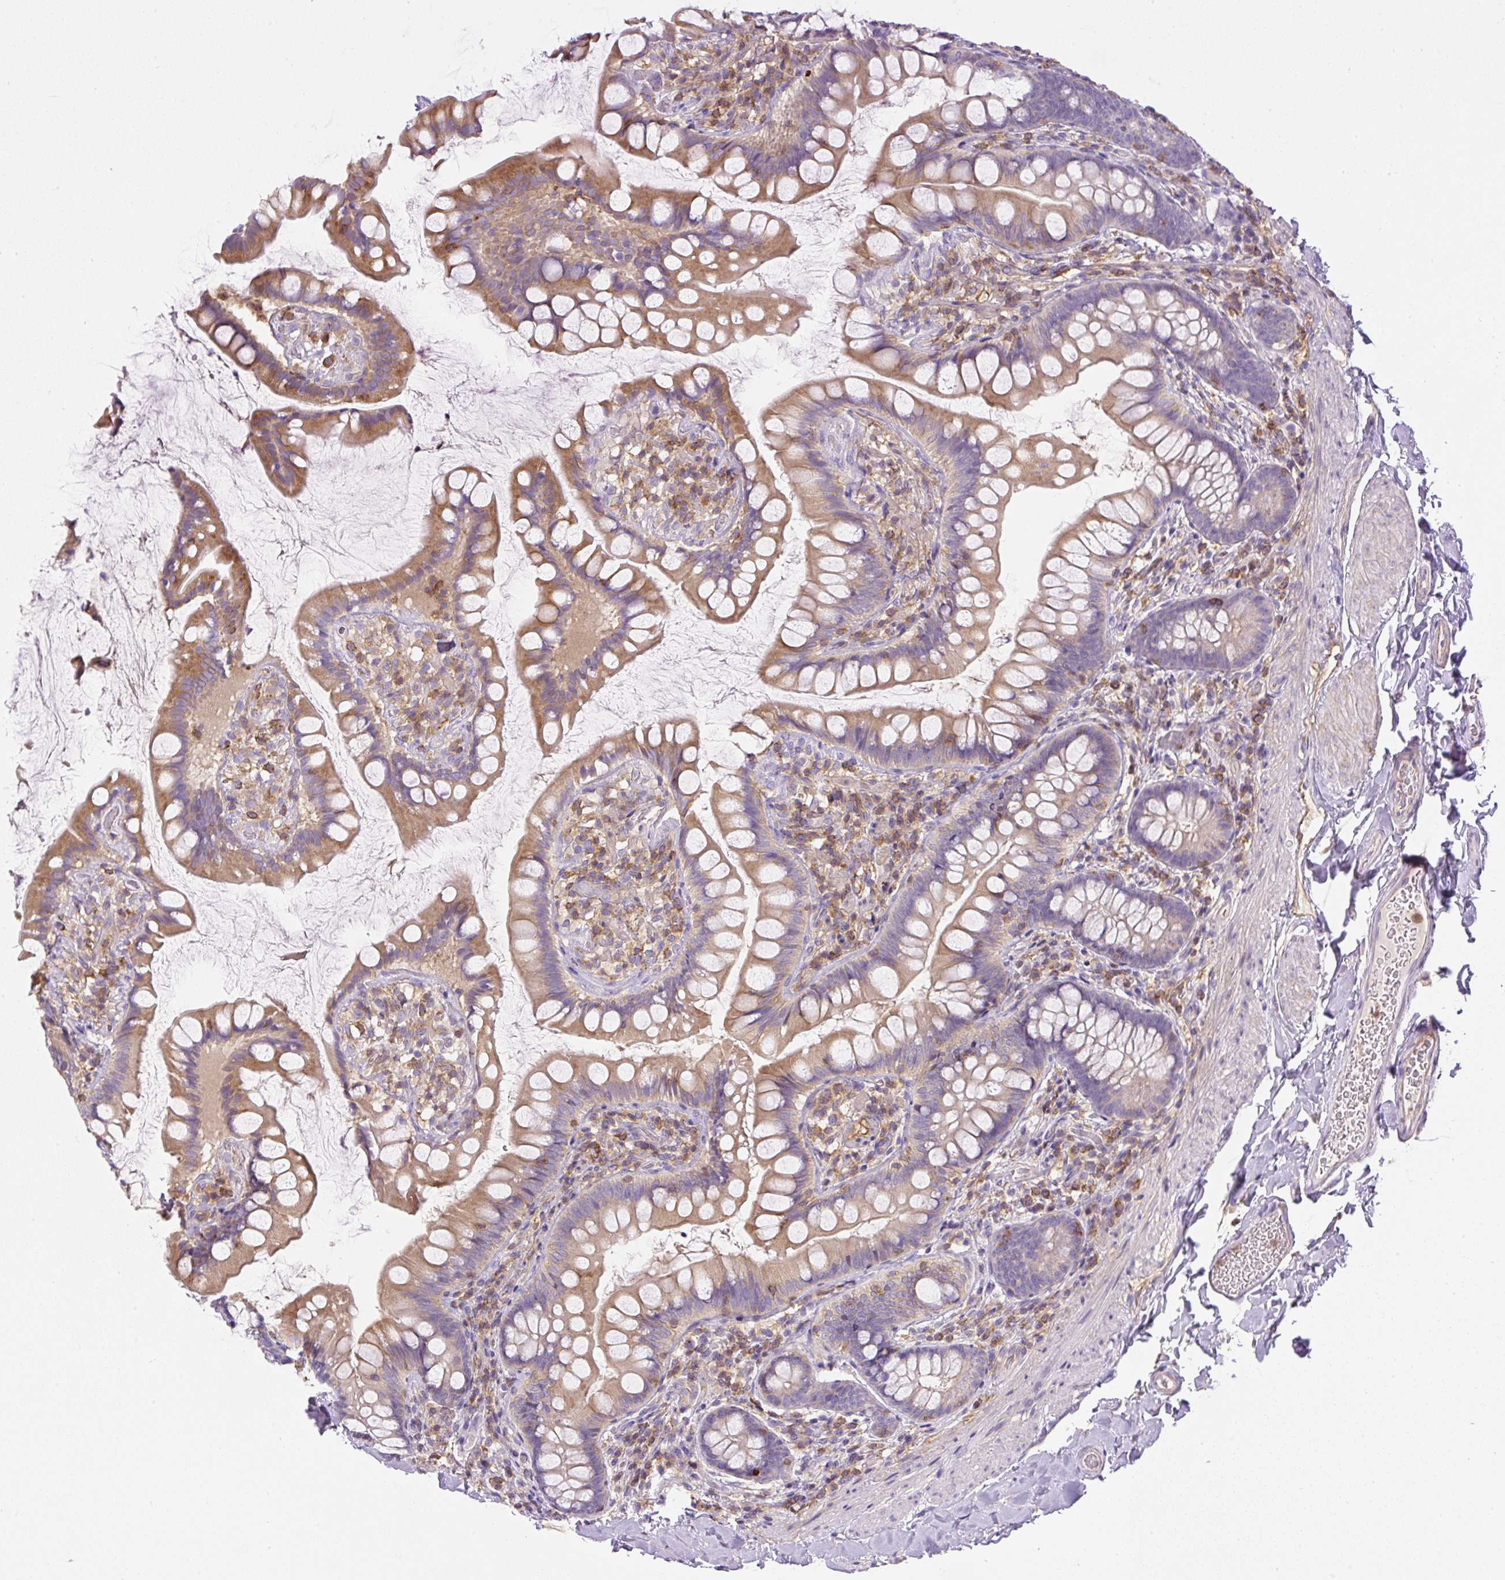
{"staining": {"intensity": "moderate", "quantity": "25%-75%", "location": "cytoplasmic/membranous"}, "tissue": "small intestine", "cell_type": "Glandular cells", "image_type": "normal", "snomed": [{"axis": "morphology", "description": "Normal tissue, NOS"}, {"axis": "topography", "description": "Small intestine"}], "caption": "High-magnification brightfield microscopy of unremarkable small intestine stained with DAB (brown) and counterstained with hematoxylin (blue). glandular cells exhibit moderate cytoplasmic/membranous positivity is identified in approximately25%-75% of cells. Using DAB (3,3'-diaminobenzidine) (brown) and hematoxylin (blue) stains, captured at high magnification using brightfield microscopy.", "gene": "PIP5KL1", "patient": {"sex": "male", "age": 70}}